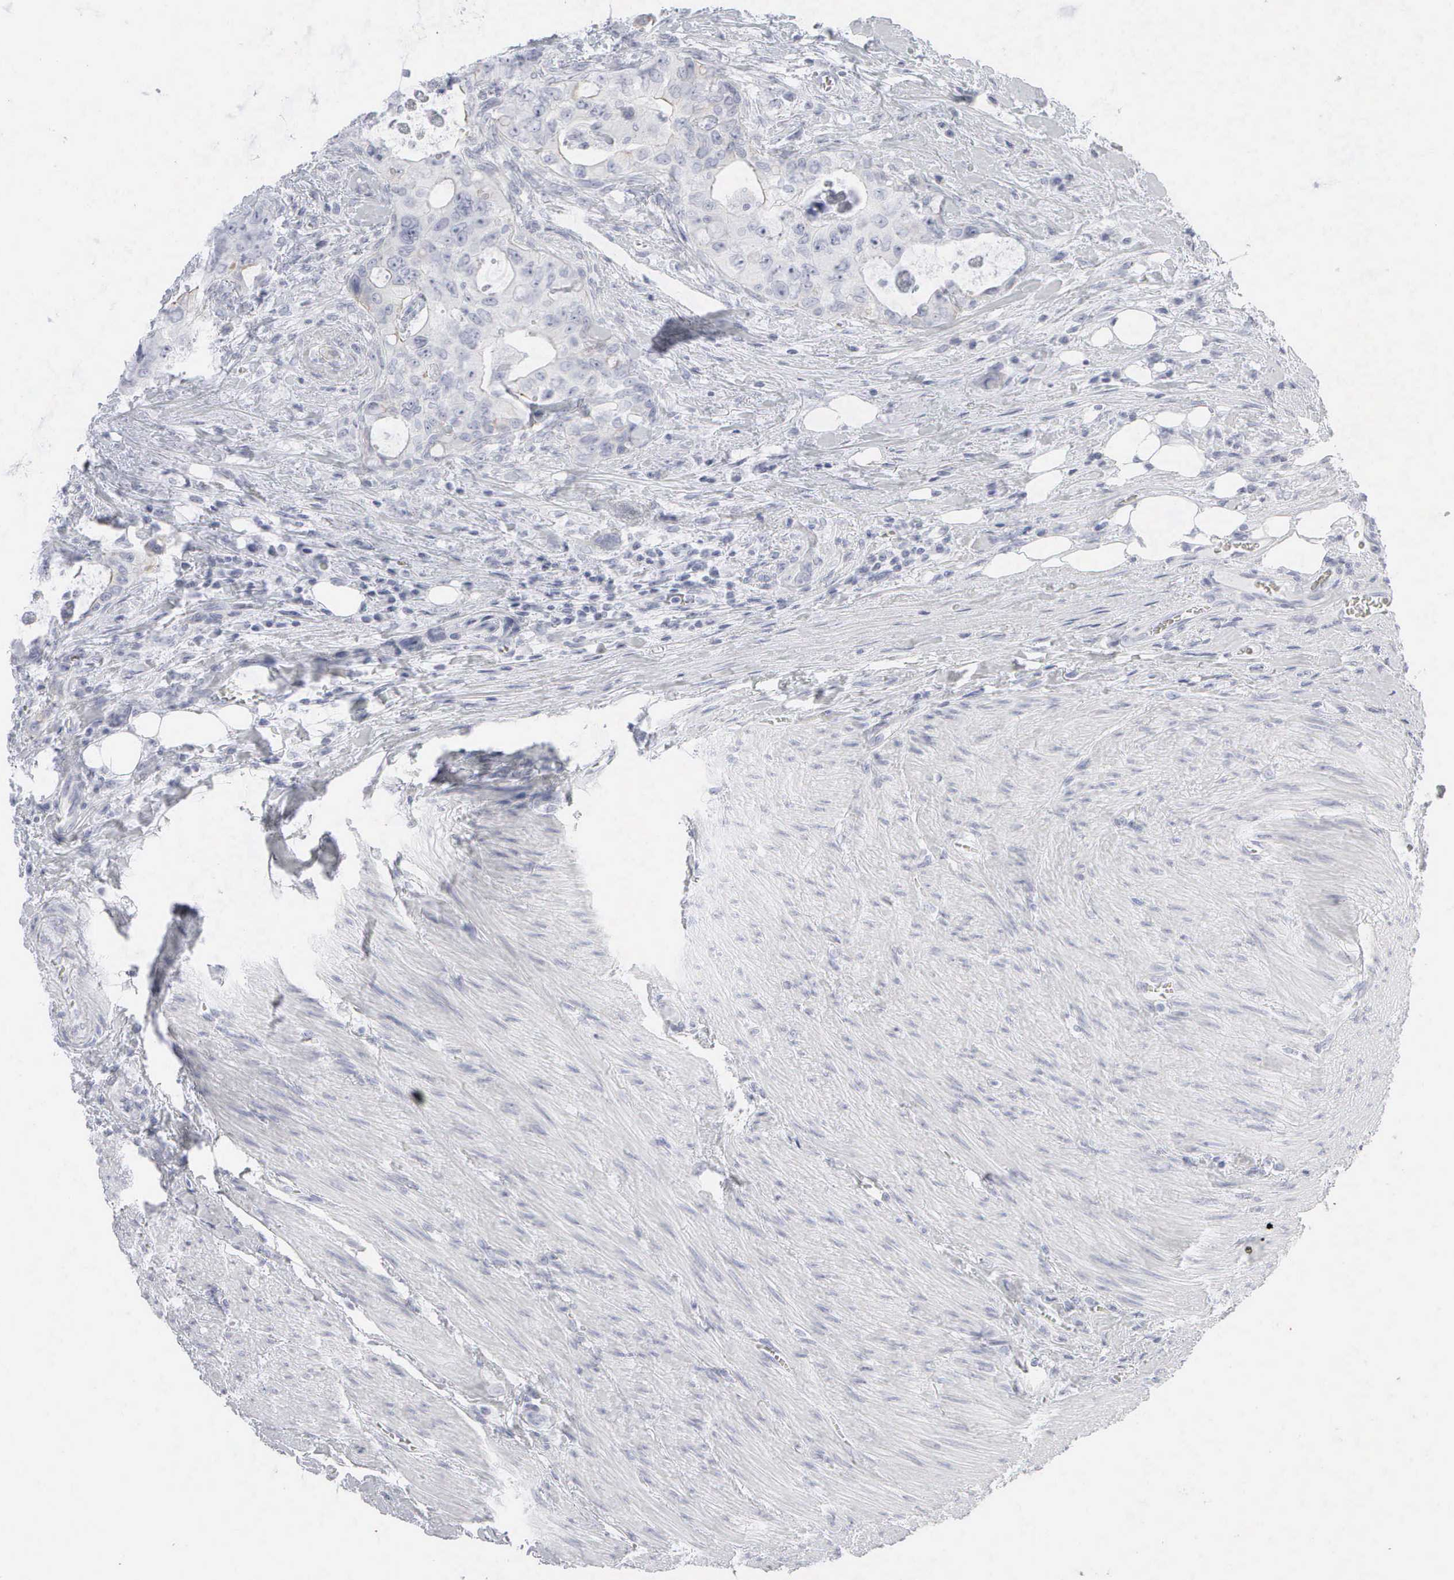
{"staining": {"intensity": "negative", "quantity": "none", "location": "none"}, "tissue": "colorectal cancer", "cell_type": "Tumor cells", "image_type": "cancer", "snomed": [{"axis": "morphology", "description": "Adenocarcinoma, NOS"}, {"axis": "topography", "description": "Rectum"}], "caption": "This is an immunohistochemistry image of human colorectal adenocarcinoma. There is no expression in tumor cells.", "gene": "KRT14", "patient": {"sex": "female", "age": 57}}